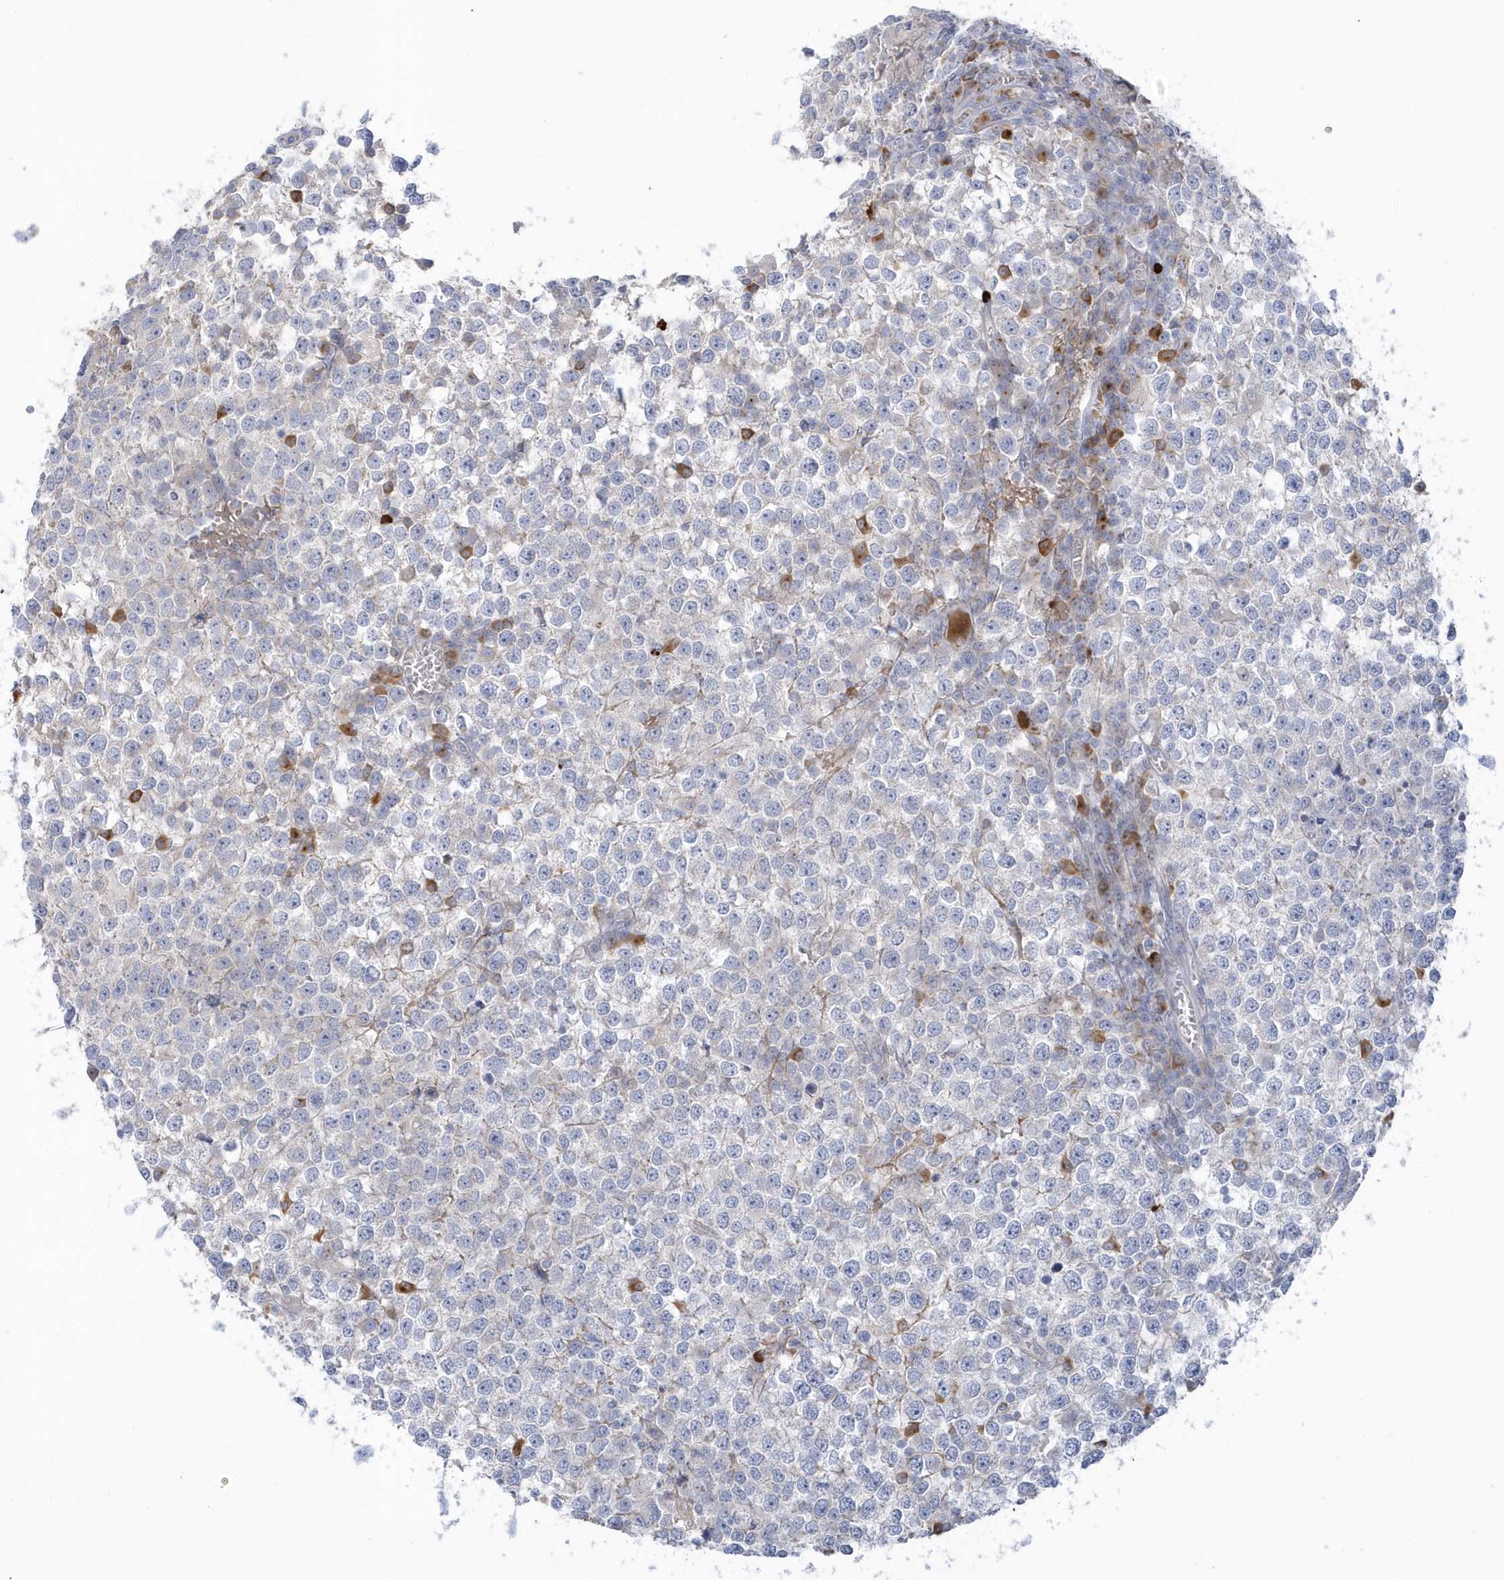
{"staining": {"intensity": "negative", "quantity": "none", "location": "none"}, "tissue": "testis cancer", "cell_type": "Tumor cells", "image_type": "cancer", "snomed": [{"axis": "morphology", "description": "Seminoma, NOS"}, {"axis": "topography", "description": "Testis"}], "caption": "This image is of testis cancer stained with immunohistochemistry (IHC) to label a protein in brown with the nuclei are counter-stained blue. There is no expression in tumor cells. (DAB IHC with hematoxylin counter stain).", "gene": "SEMA3D", "patient": {"sex": "male", "age": 65}}